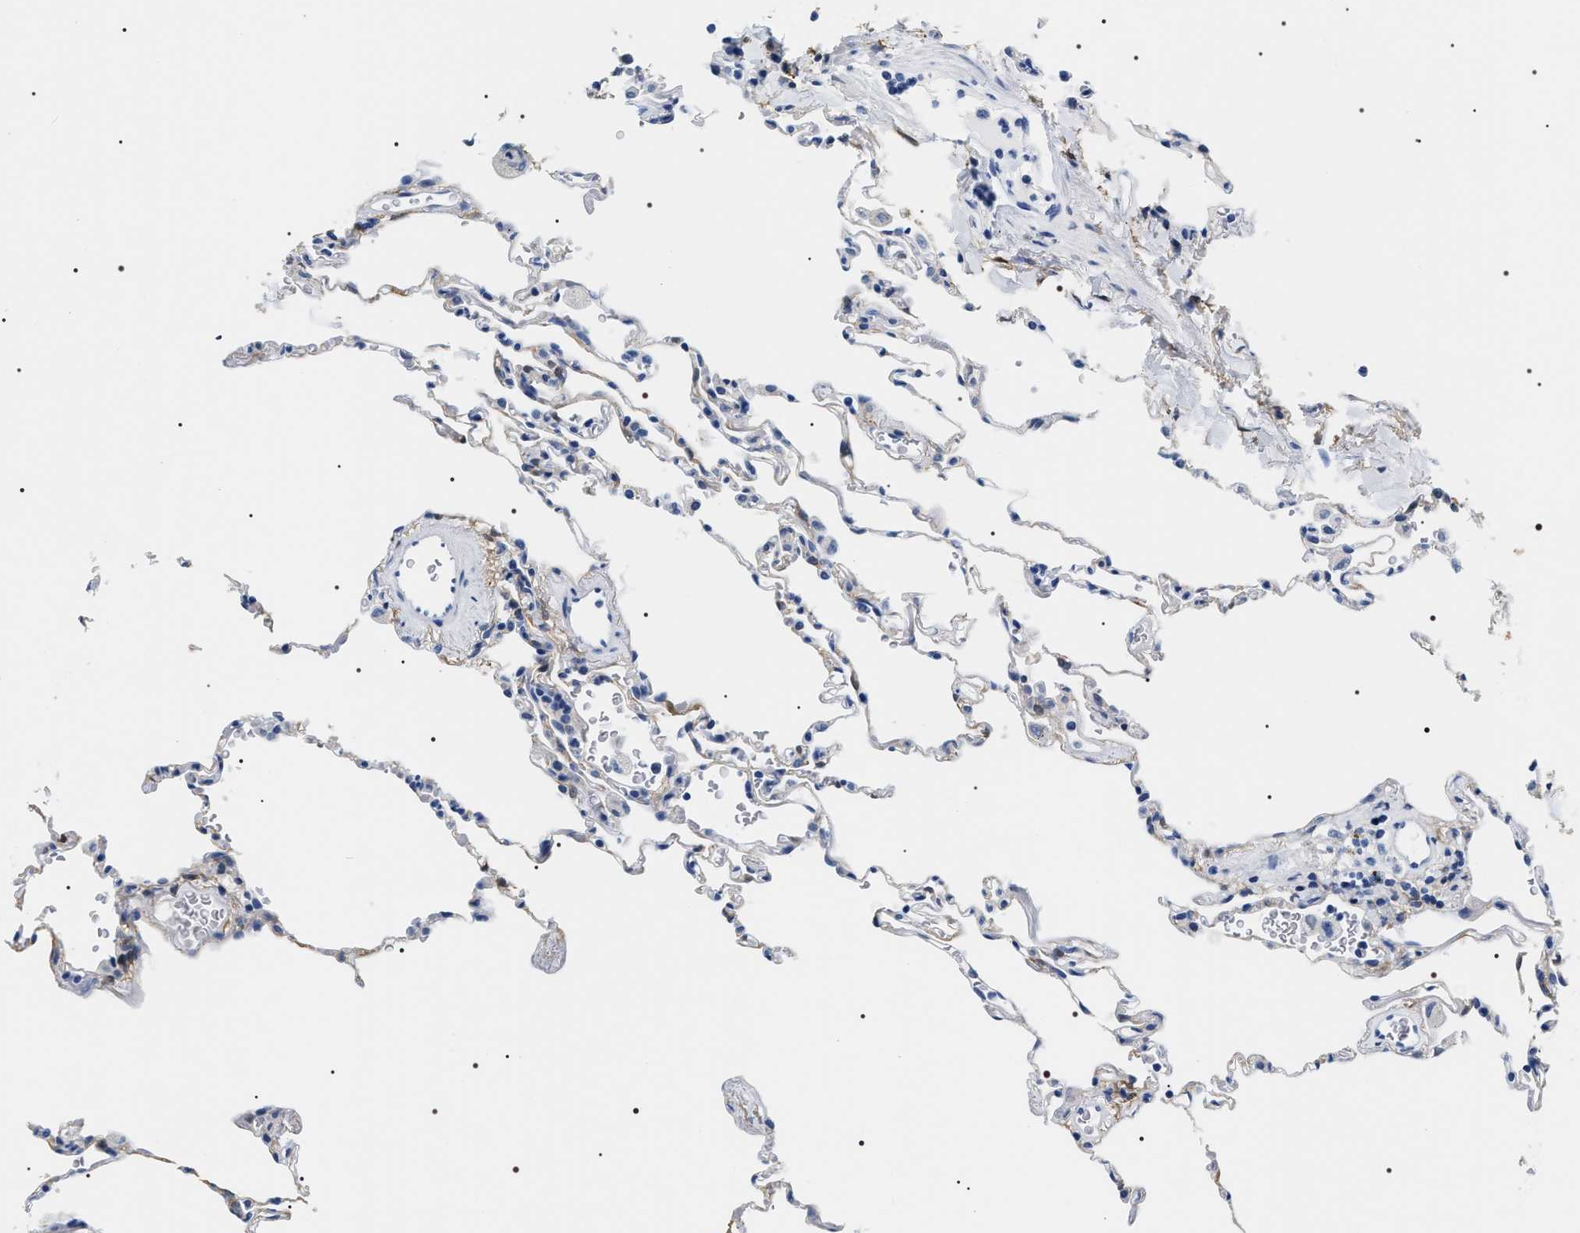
{"staining": {"intensity": "weak", "quantity": "<25%", "location": "cytoplasmic/membranous"}, "tissue": "lung", "cell_type": "Alveolar cells", "image_type": "normal", "snomed": [{"axis": "morphology", "description": "Normal tissue, NOS"}, {"axis": "topography", "description": "Lung"}], "caption": "This is a image of immunohistochemistry (IHC) staining of benign lung, which shows no expression in alveolar cells.", "gene": "ADH4", "patient": {"sex": "male", "age": 59}}